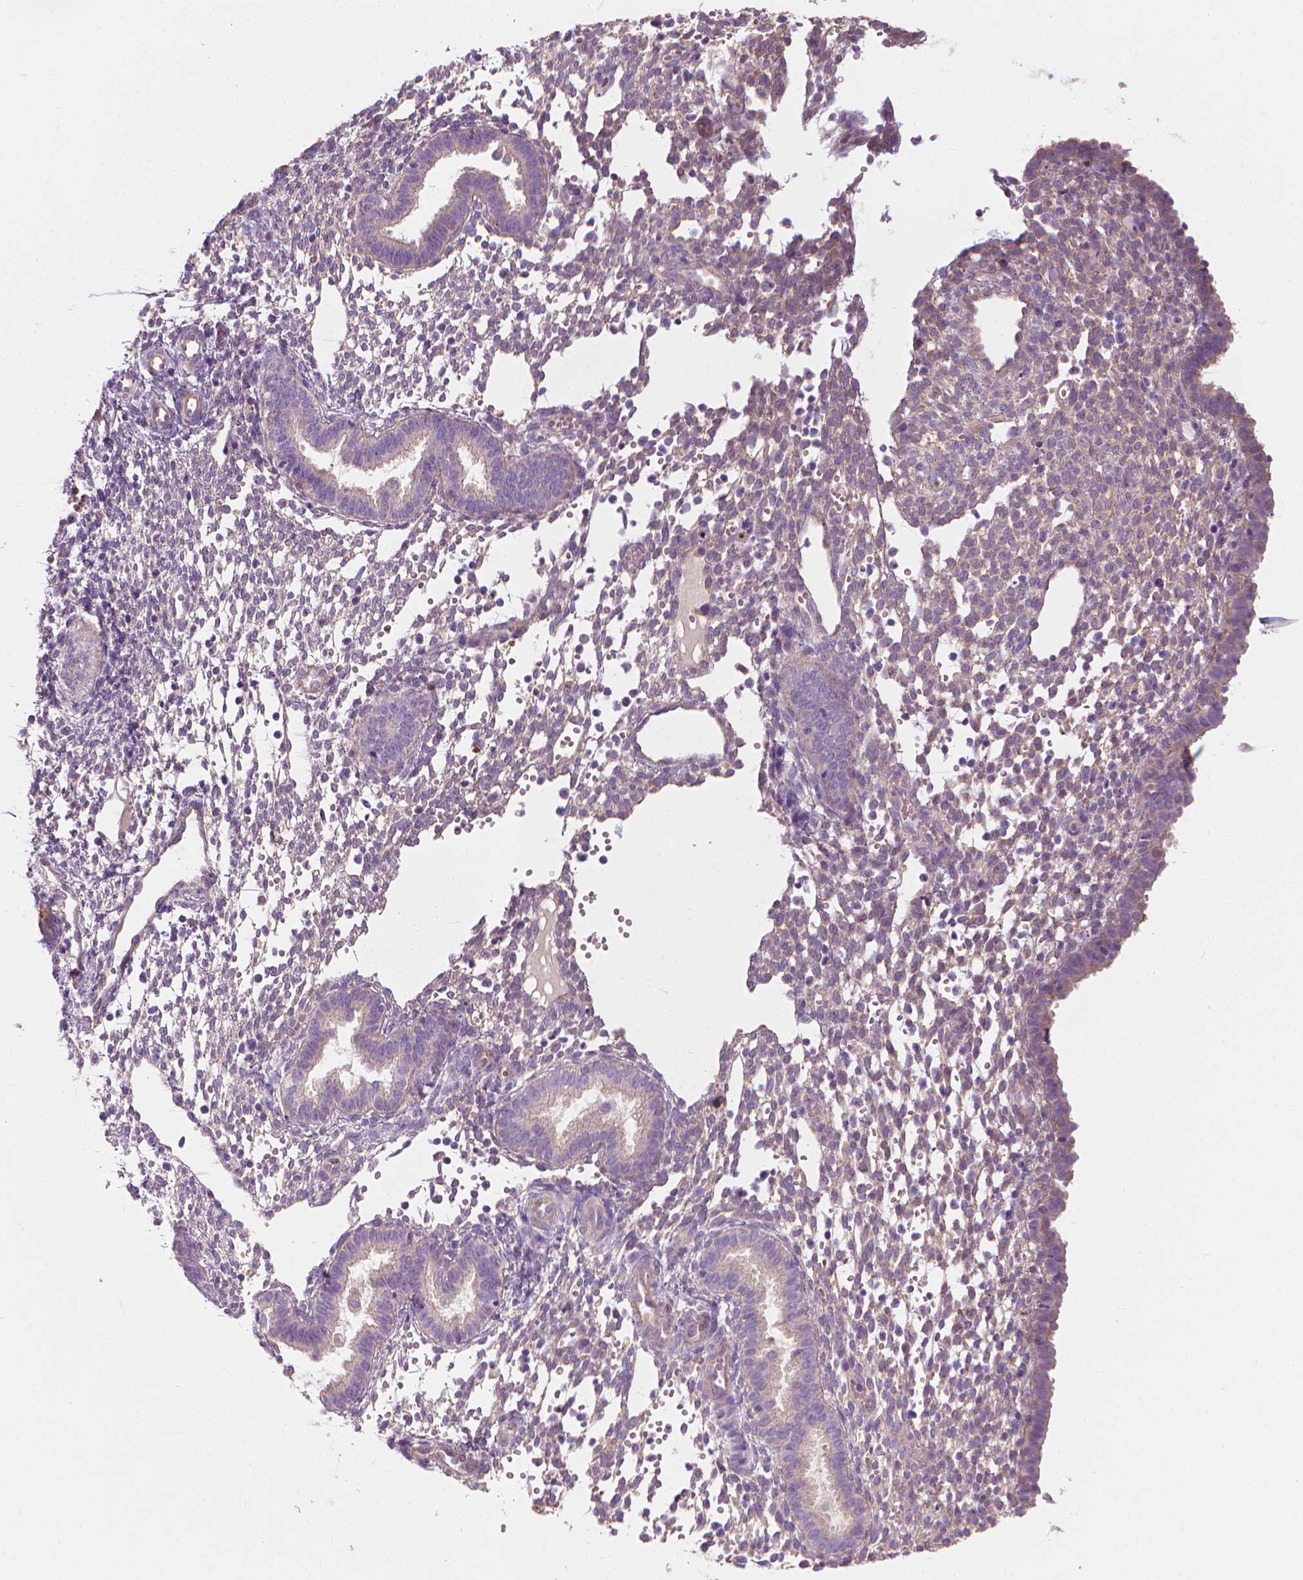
{"staining": {"intensity": "negative", "quantity": "none", "location": "none"}, "tissue": "endometrium", "cell_type": "Cells in endometrial stroma", "image_type": "normal", "snomed": [{"axis": "morphology", "description": "Normal tissue, NOS"}, {"axis": "topography", "description": "Endometrium"}], "caption": "Immunohistochemistry (IHC) photomicrograph of unremarkable human endometrium stained for a protein (brown), which displays no positivity in cells in endometrial stroma.", "gene": "RIIAD1", "patient": {"sex": "female", "age": 36}}